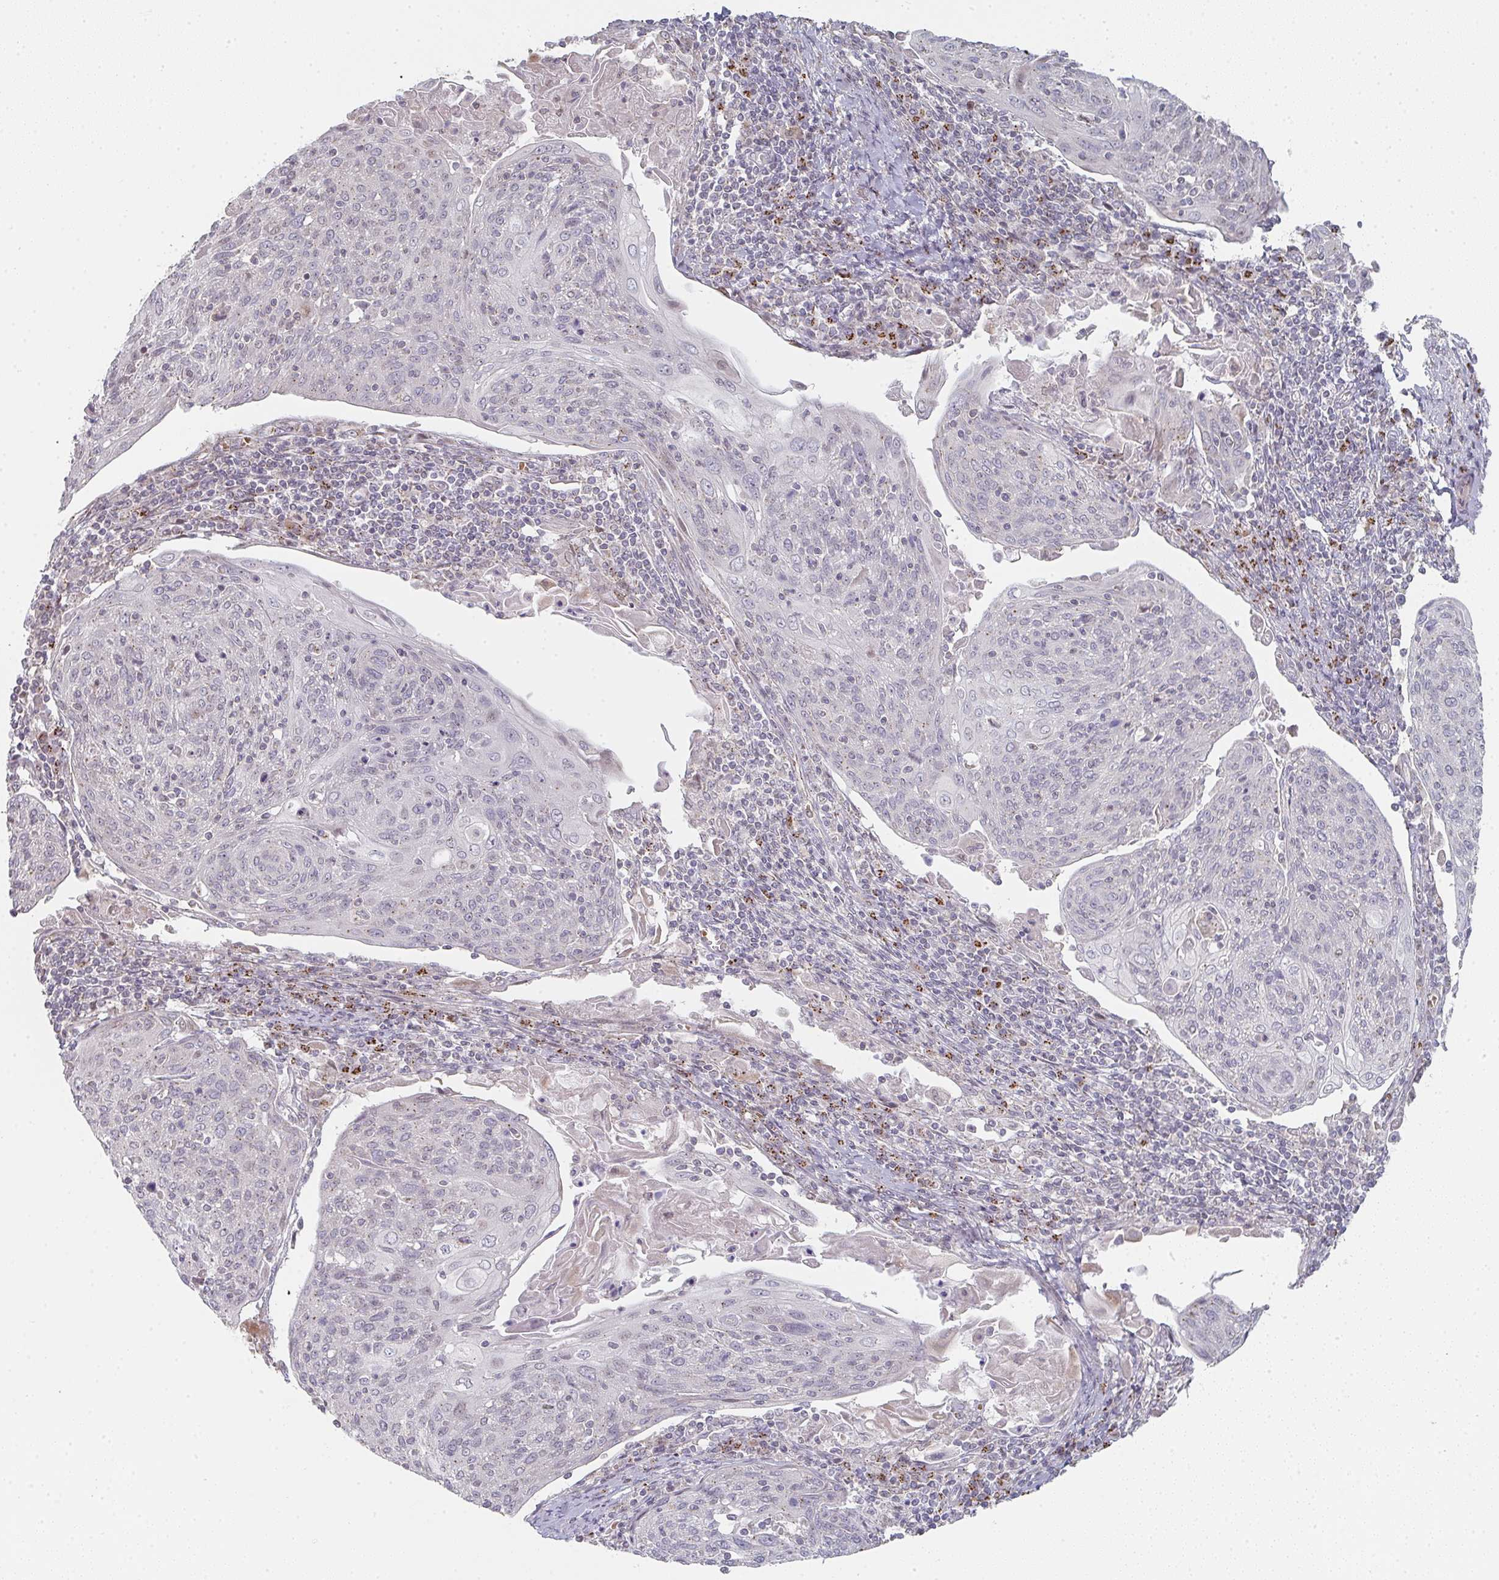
{"staining": {"intensity": "weak", "quantity": "<25%", "location": "cytoplasmic/membranous"}, "tissue": "cervical cancer", "cell_type": "Tumor cells", "image_type": "cancer", "snomed": [{"axis": "morphology", "description": "Squamous cell carcinoma, NOS"}, {"axis": "topography", "description": "Cervix"}], "caption": "Image shows no significant protein positivity in tumor cells of cervical squamous cell carcinoma. (DAB immunohistochemistry, high magnification).", "gene": "ZNF526", "patient": {"sex": "female", "age": 67}}